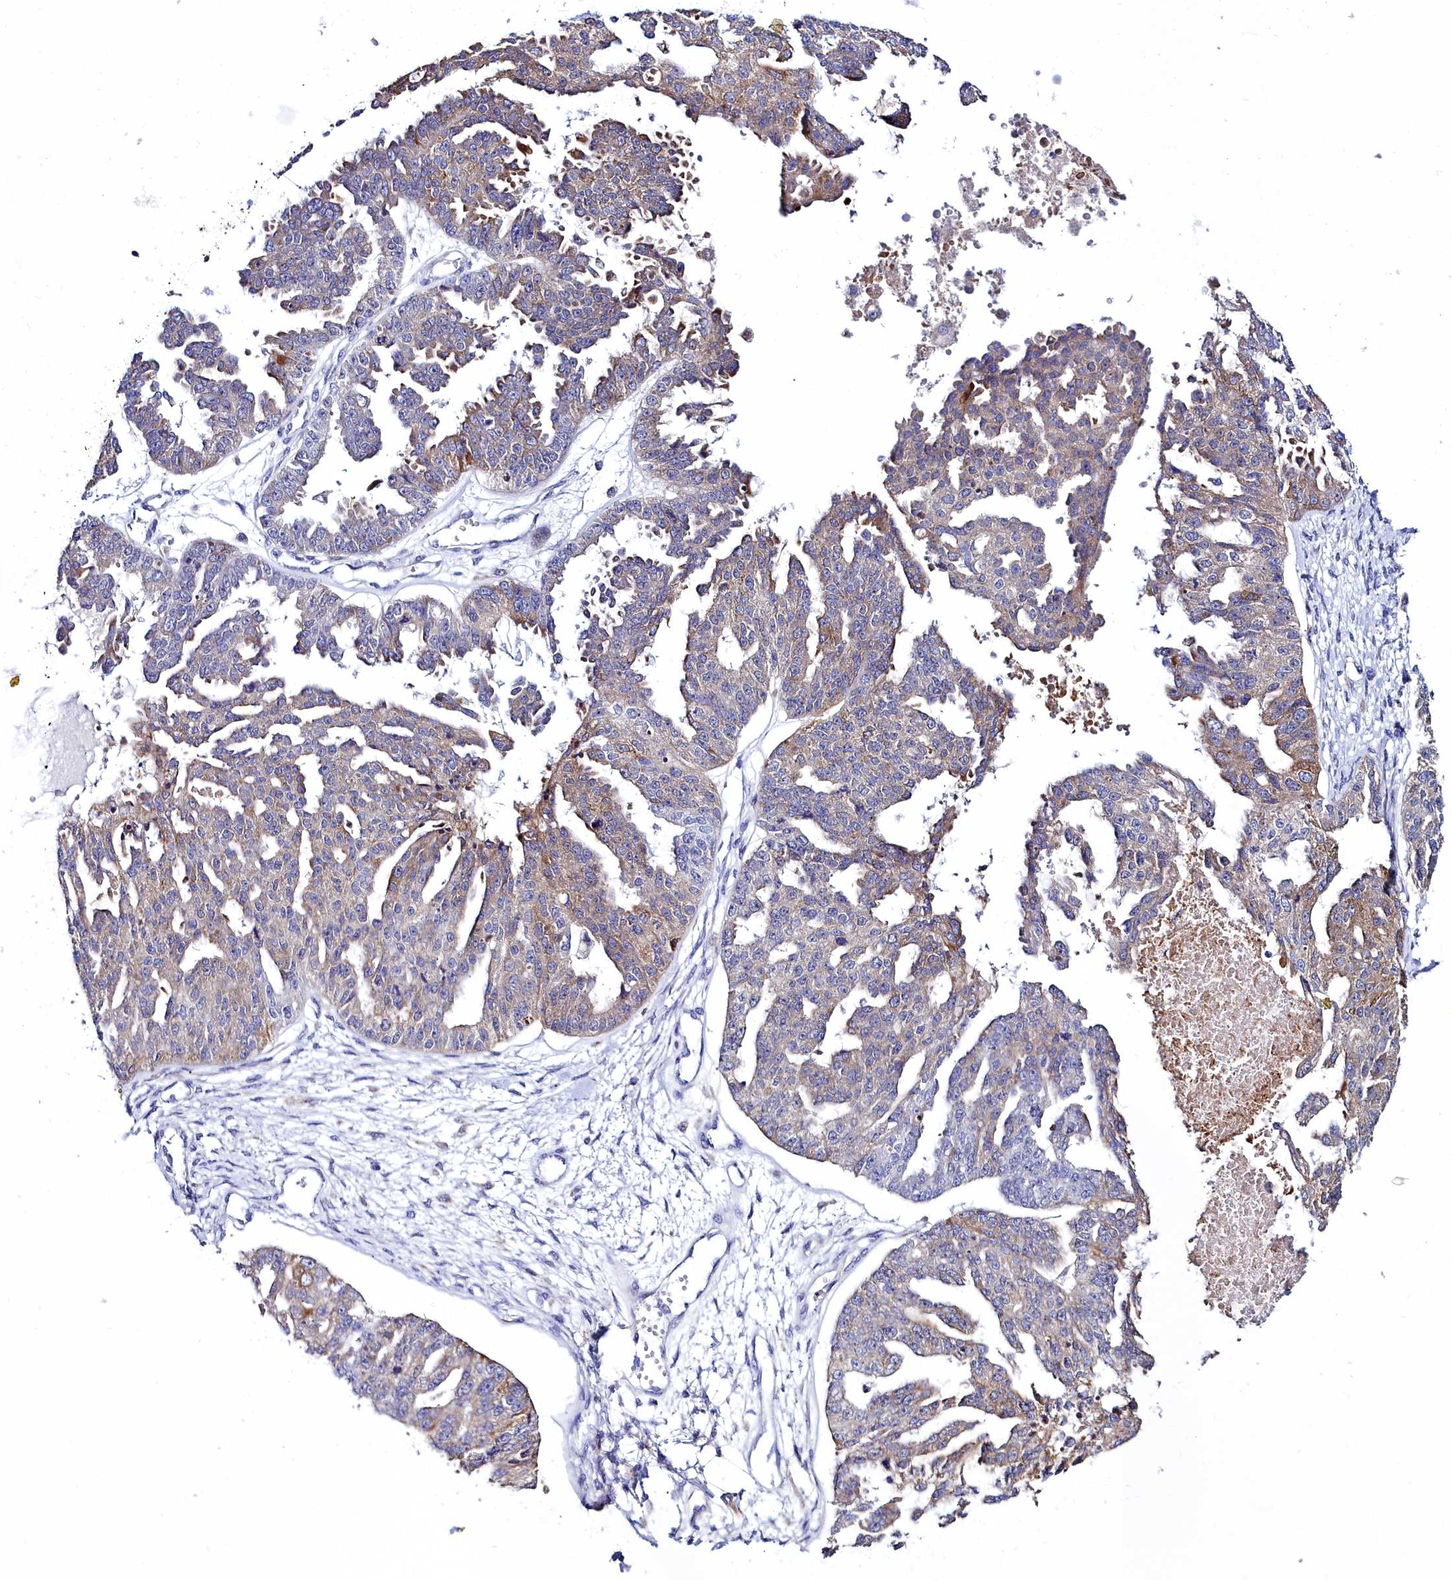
{"staining": {"intensity": "moderate", "quantity": "25%-75%", "location": "cytoplasmic/membranous"}, "tissue": "ovarian cancer", "cell_type": "Tumor cells", "image_type": "cancer", "snomed": [{"axis": "morphology", "description": "Cystadenocarcinoma, serous, NOS"}, {"axis": "topography", "description": "Ovary"}], "caption": "IHC image of neoplastic tissue: human ovarian serous cystadenocarcinoma stained using IHC shows medium levels of moderate protein expression localized specifically in the cytoplasmic/membranous of tumor cells, appearing as a cytoplasmic/membranous brown color.", "gene": "ELAPOR2", "patient": {"sex": "female", "age": 58}}